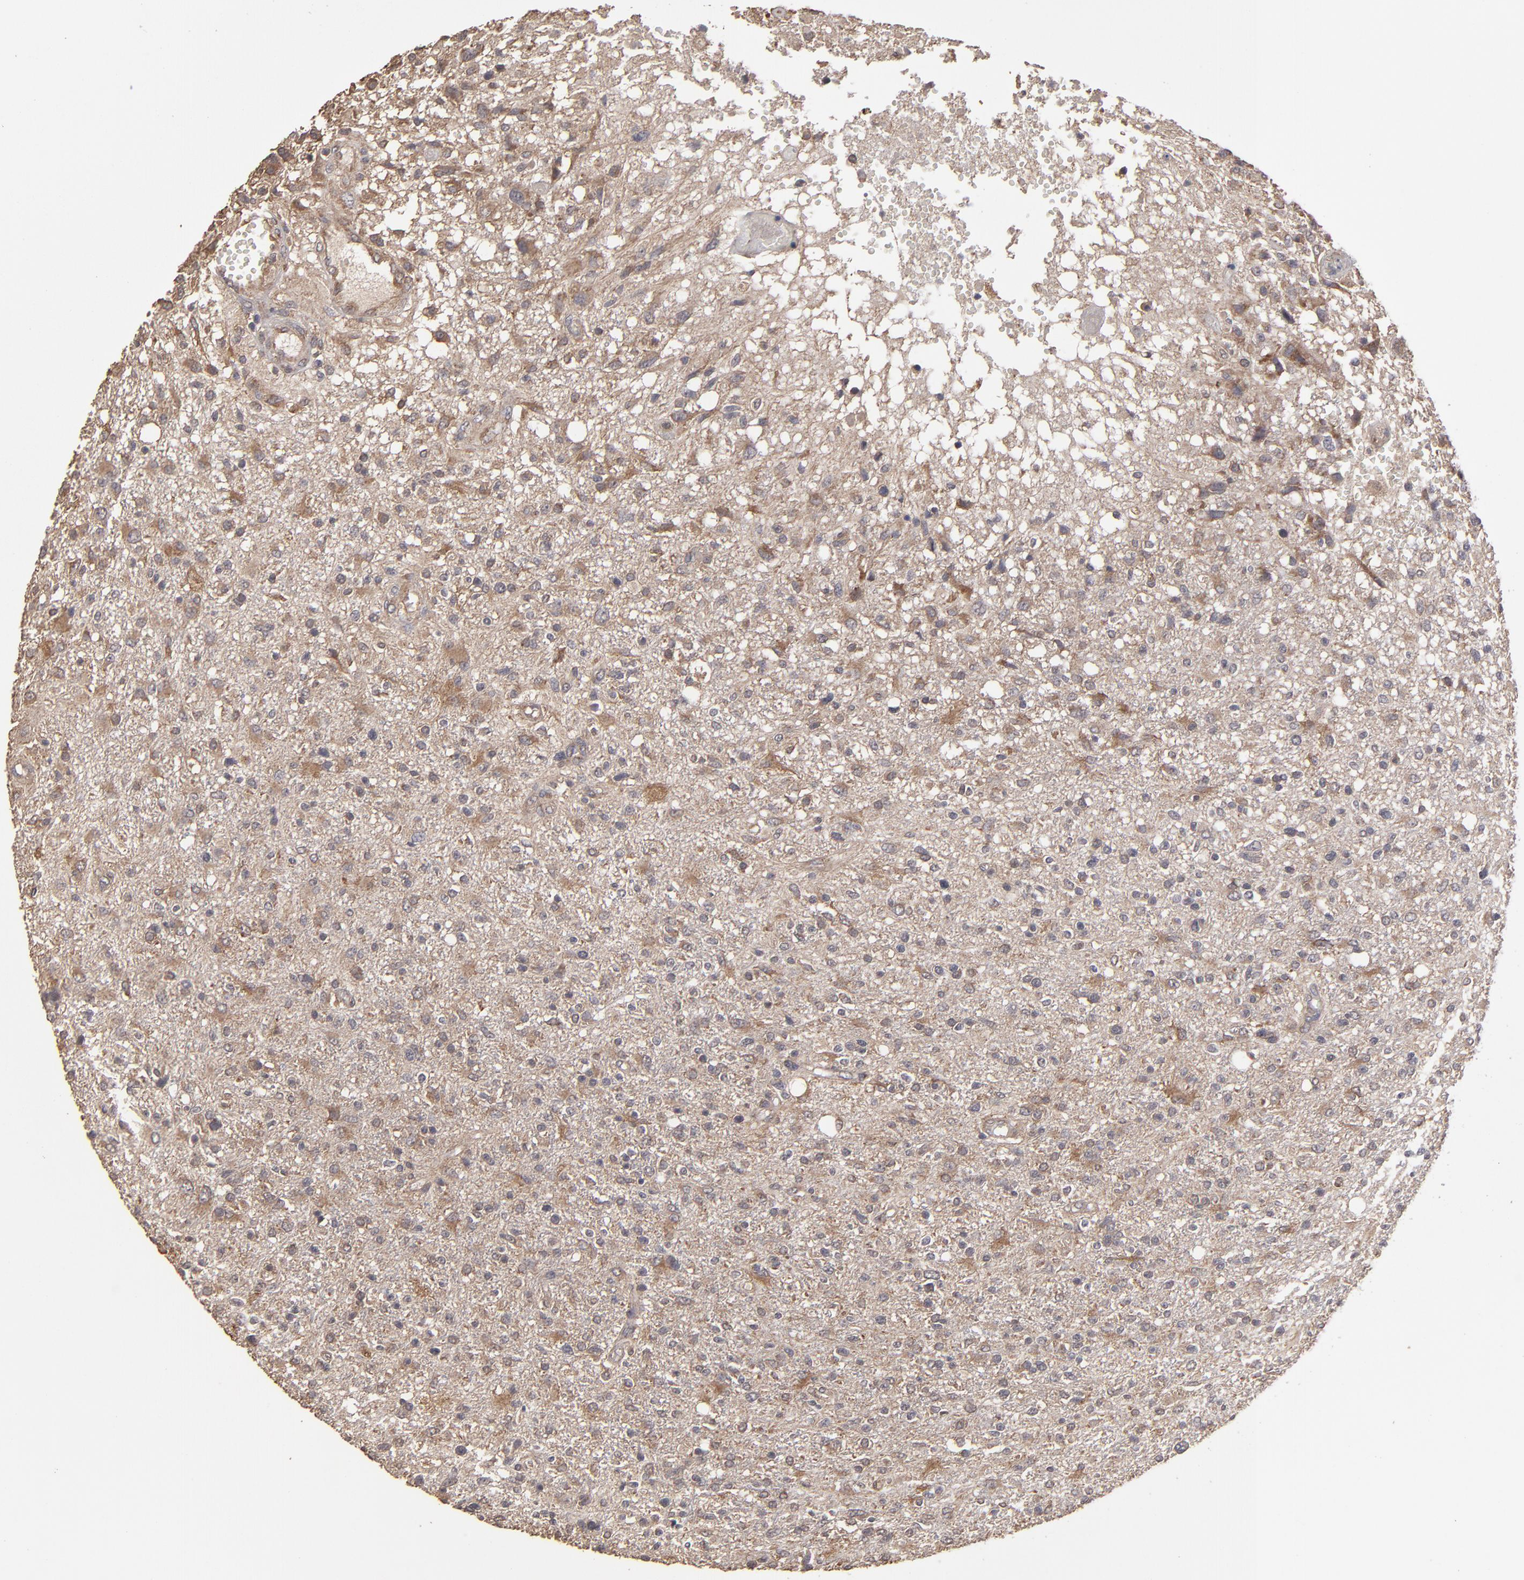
{"staining": {"intensity": "moderate", "quantity": "25%-75%", "location": "cytoplasmic/membranous"}, "tissue": "glioma", "cell_type": "Tumor cells", "image_type": "cancer", "snomed": [{"axis": "morphology", "description": "Glioma, malignant, High grade"}, {"axis": "topography", "description": "Cerebral cortex"}], "caption": "This photomicrograph shows immunohistochemistry (IHC) staining of human glioma, with medium moderate cytoplasmic/membranous staining in approximately 25%-75% of tumor cells.", "gene": "MMP2", "patient": {"sex": "male", "age": 76}}